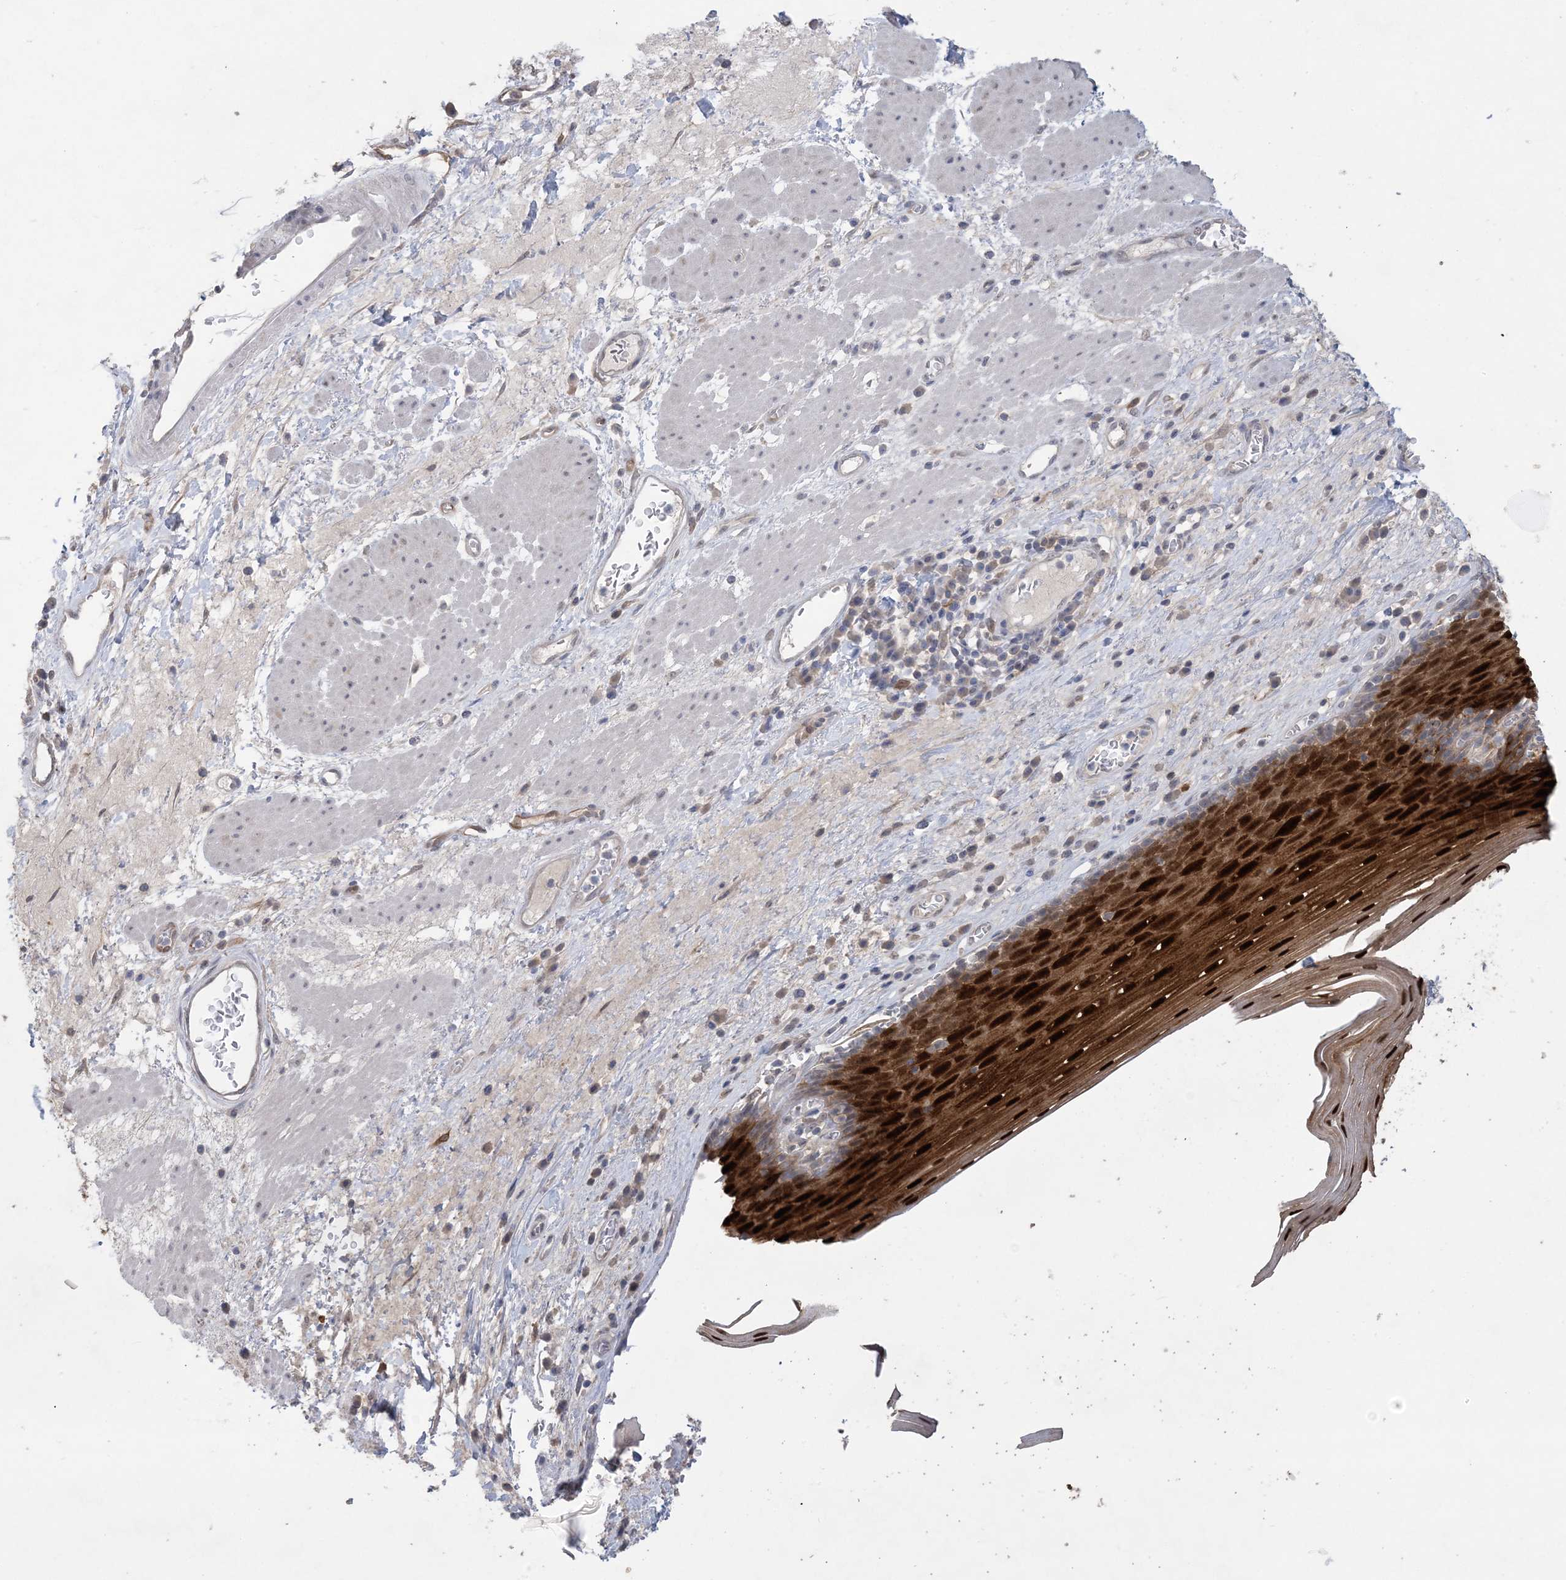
{"staining": {"intensity": "strong", "quantity": ">75%", "location": "cytoplasmic/membranous,nuclear"}, "tissue": "esophagus", "cell_type": "Squamous epithelial cells", "image_type": "normal", "snomed": [{"axis": "morphology", "description": "Normal tissue, NOS"}, {"axis": "topography", "description": "Esophagus"}], "caption": "Human esophagus stained for a protein (brown) reveals strong cytoplasmic/membranous,nuclear positive staining in approximately >75% of squamous epithelial cells.", "gene": "HMGCS1", "patient": {"sex": "male", "age": 62}}